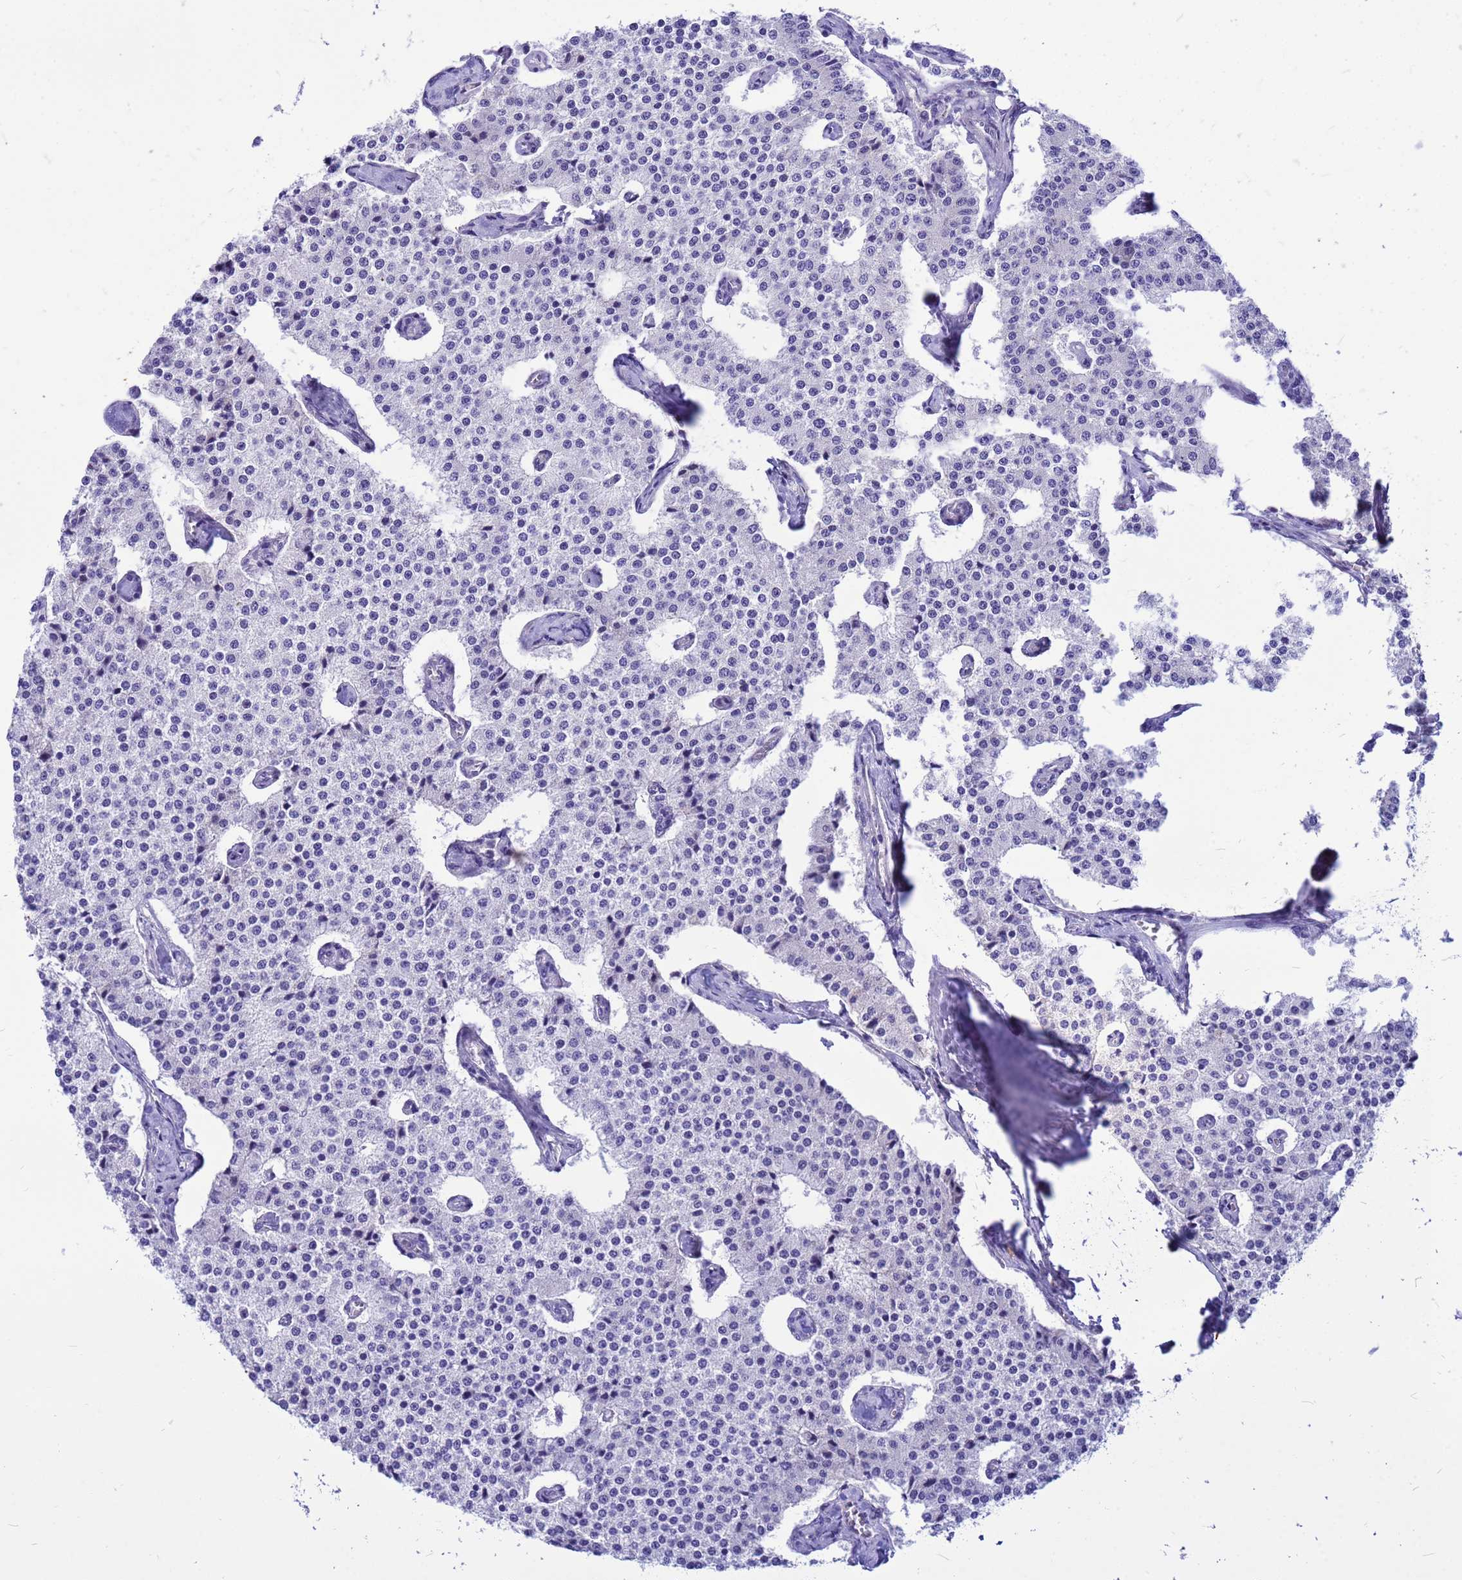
{"staining": {"intensity": "negative", "quantity": "none", "location": "none"}, "tissue": "carcinoid", "cell_type": "Tumor cells", "image_type": "cancer", "snomed": [{"axis": "morphology", "description": "Carcinoid, malignant, NOS"}, {"axis": "topography", "description": "Colon"}], "caption": "Tumor cells are negative for brown protein staining in malignant carcinoid.", "gene": "DMRTC2", "patient": {"sex": "female", "age": 52}}